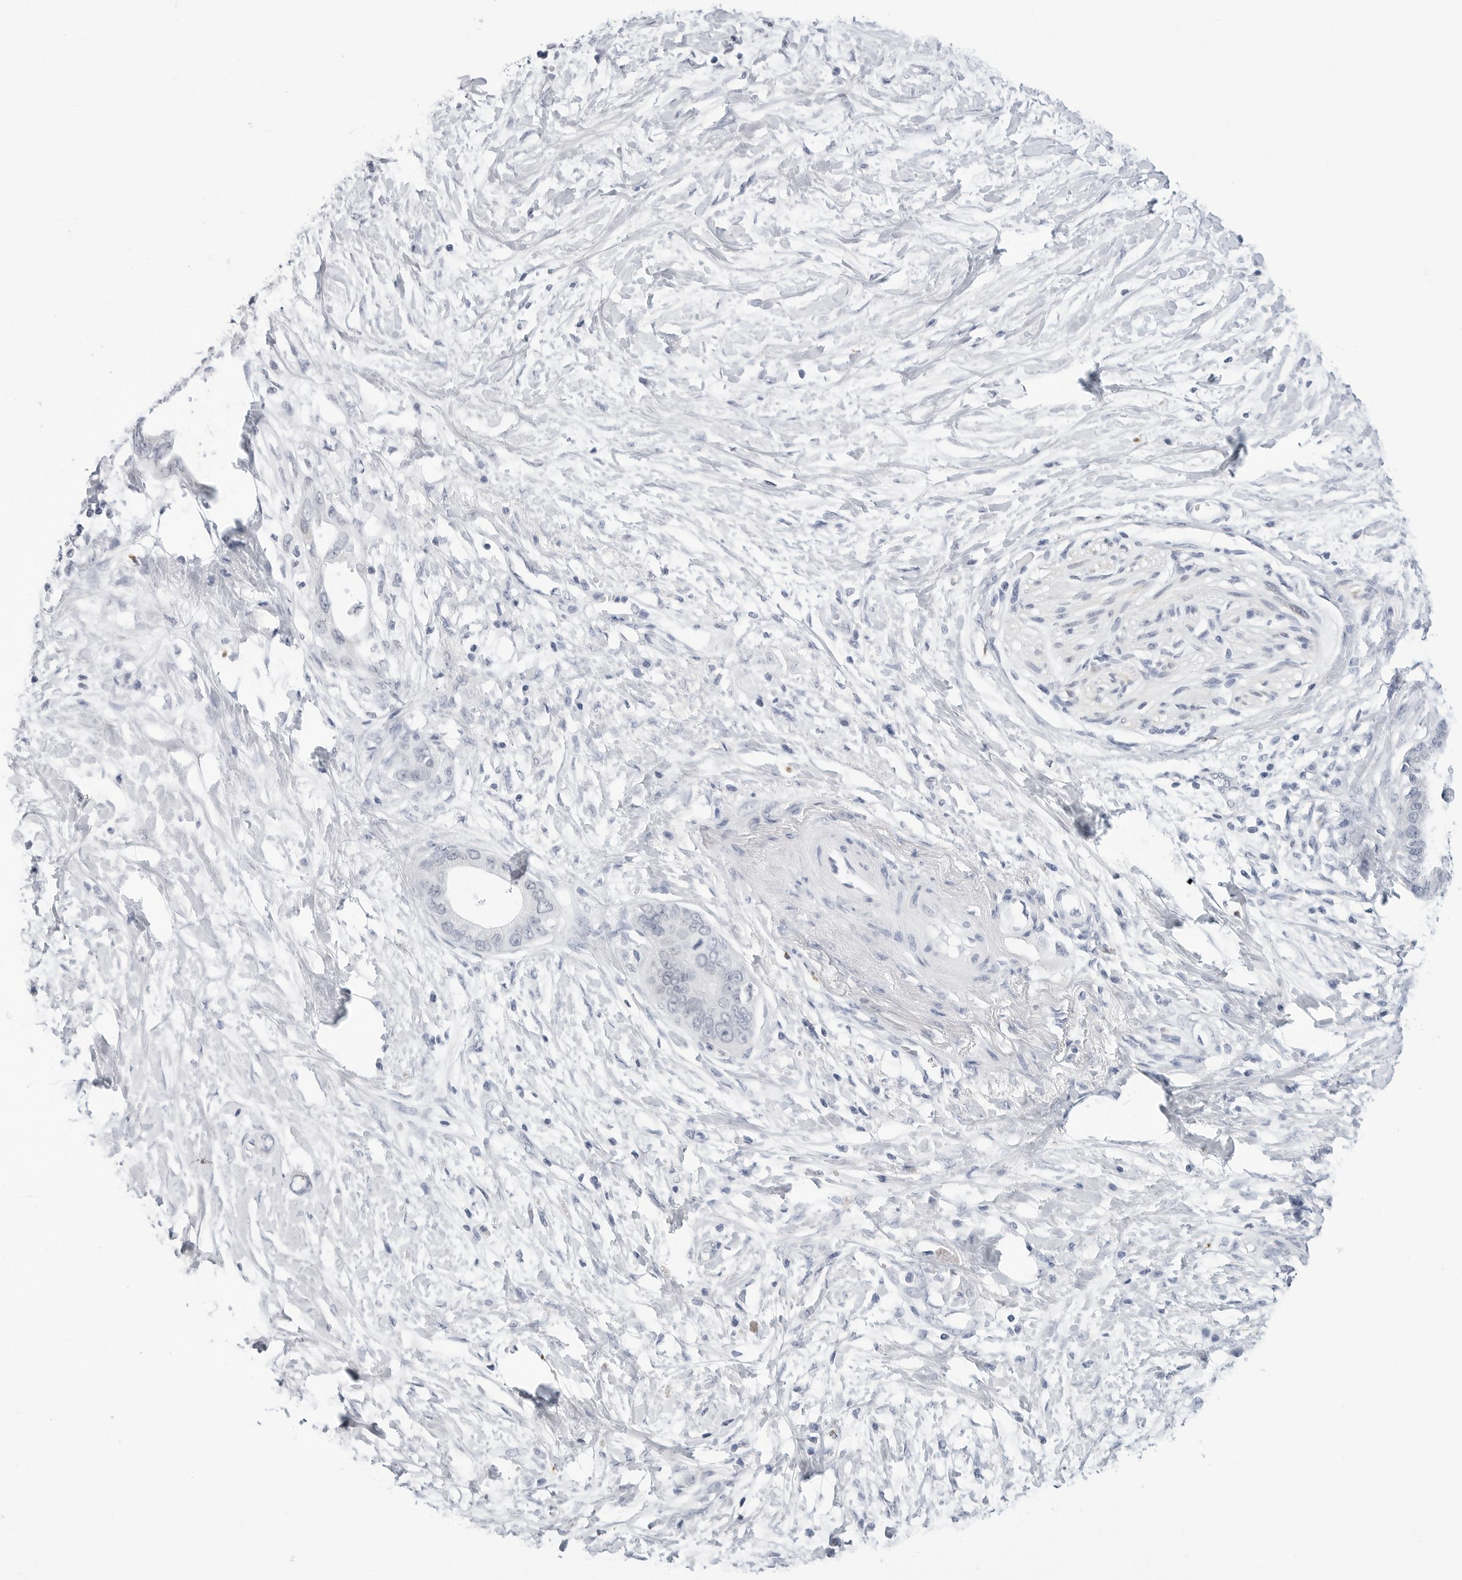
{"staining": {"intensity": "negative", "quantity": "none", "location": "none"}, "tissue": "pancreatic cancer", "cell_type": "Tumor cells", "image_type": "cancer", "snomed": [{"axis": "morphology", "description": "Normal tissue, NOS"}, {"axis": "morphology", "description": "Adenocarcinoma, NOS"}, {"axis": "topography", "description": "Pancreas"}, {"axis": "topography", "description": "Peripheral nerve tissue"}], "caption": "Histopathology image shows no protein staining in tumor cells of pancreatic adenocarcinoma tissue. (DAB (3,3'-diaminobenzidine) immunohistochemistry, high magnification).", "gene": "HSPB7", "patient": {"sex": "male", "age": 59}}